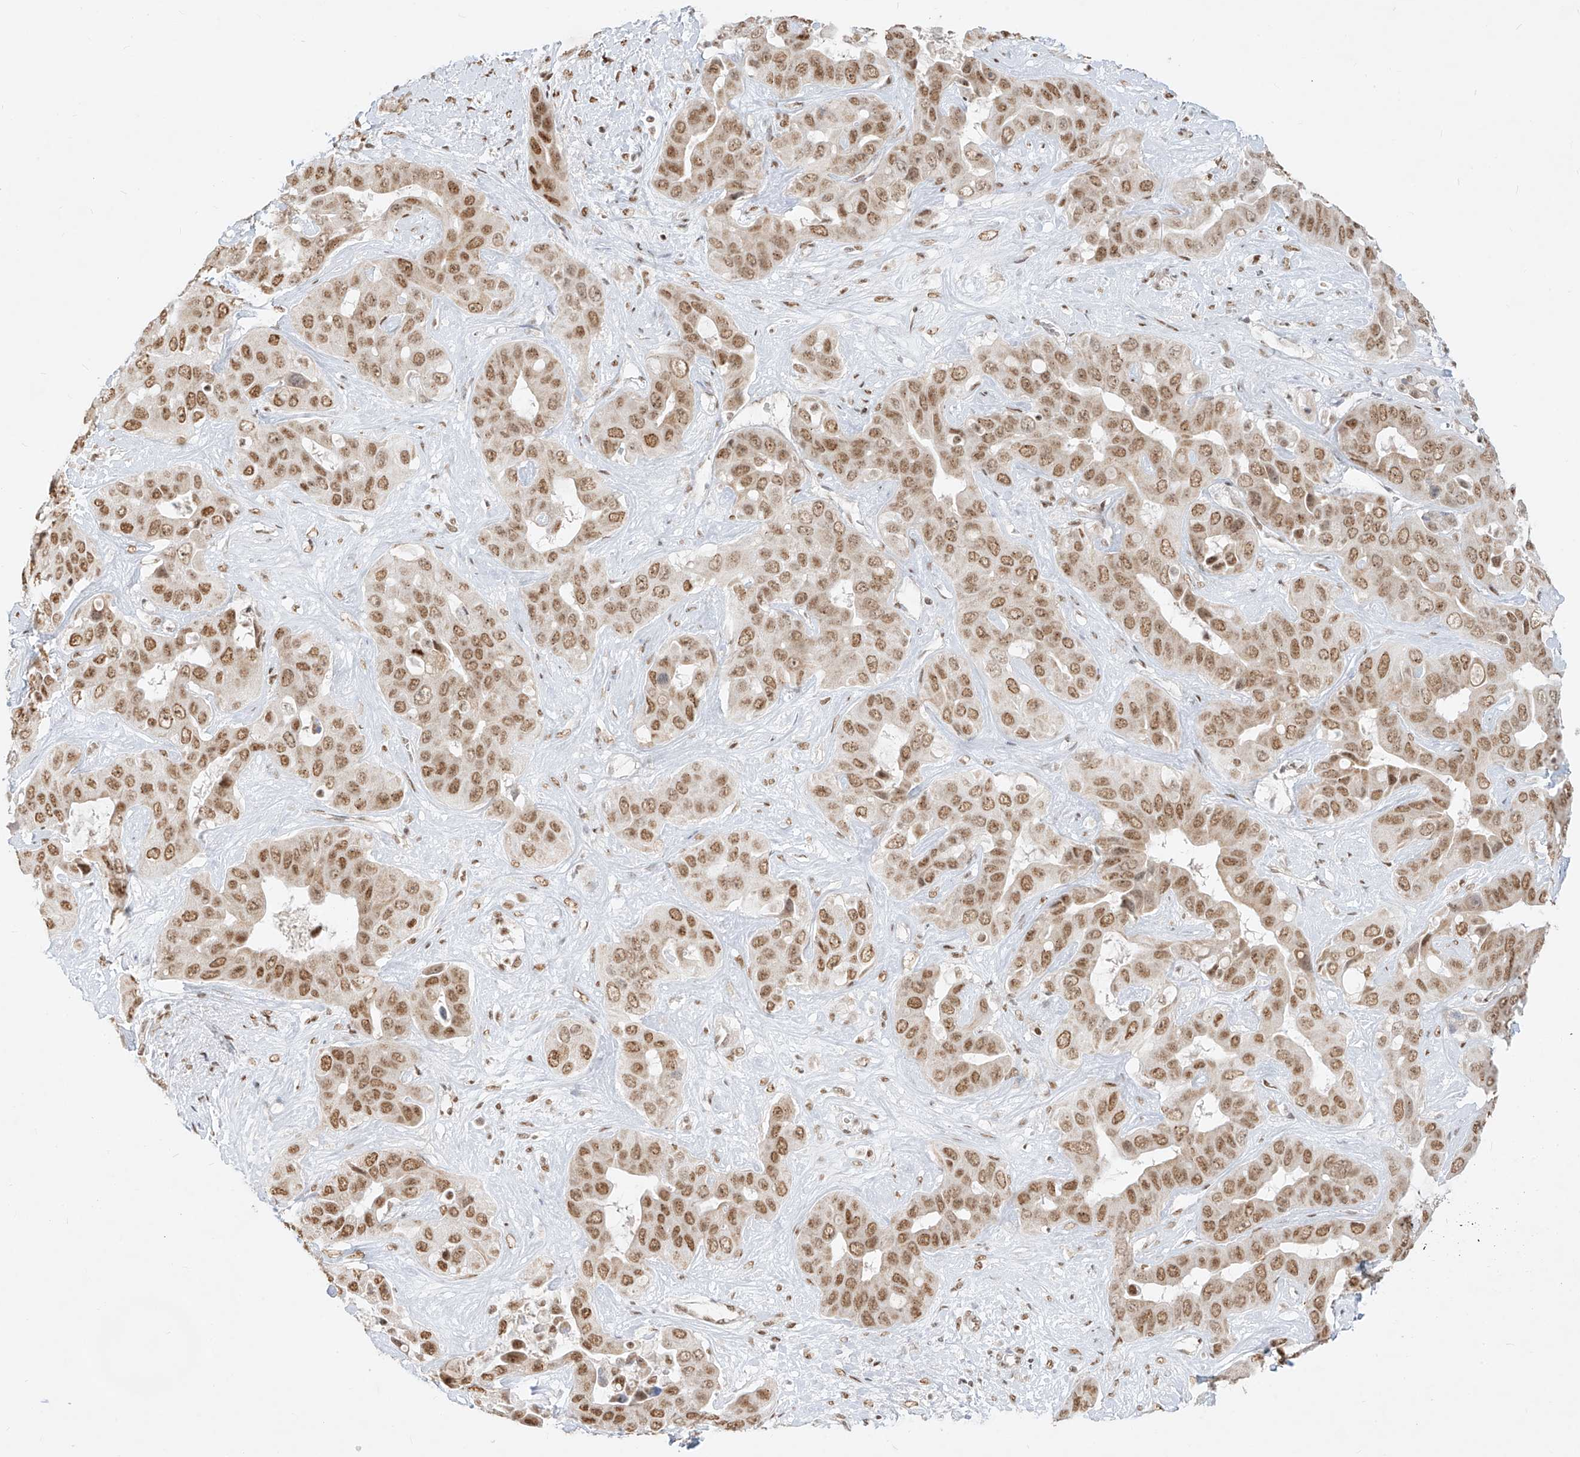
{"staining": {"intensity": "moderate", "quantity": ">75%", "location": "nuclear"}, "tissue": "liver cancer", "cell_type": "Tumor cells", "image_type": "cancer", "snomed": [{"axis": "morphology", "description": "Cholangiocarcinoma"}, {"axis": "topography", "description": "Liver"}], "caption": "A brown stain labels moderate nuclear expression of a protein in liver cancer tumor cells. The protein is stained brown, and the nuclei are stained in blue (DAB (3,3'-diaminobenzidine) IHC with brightfield microscopy, high magnification).", "gene": "NHSL1", "patient": {"sex": "female", "age": 52}}